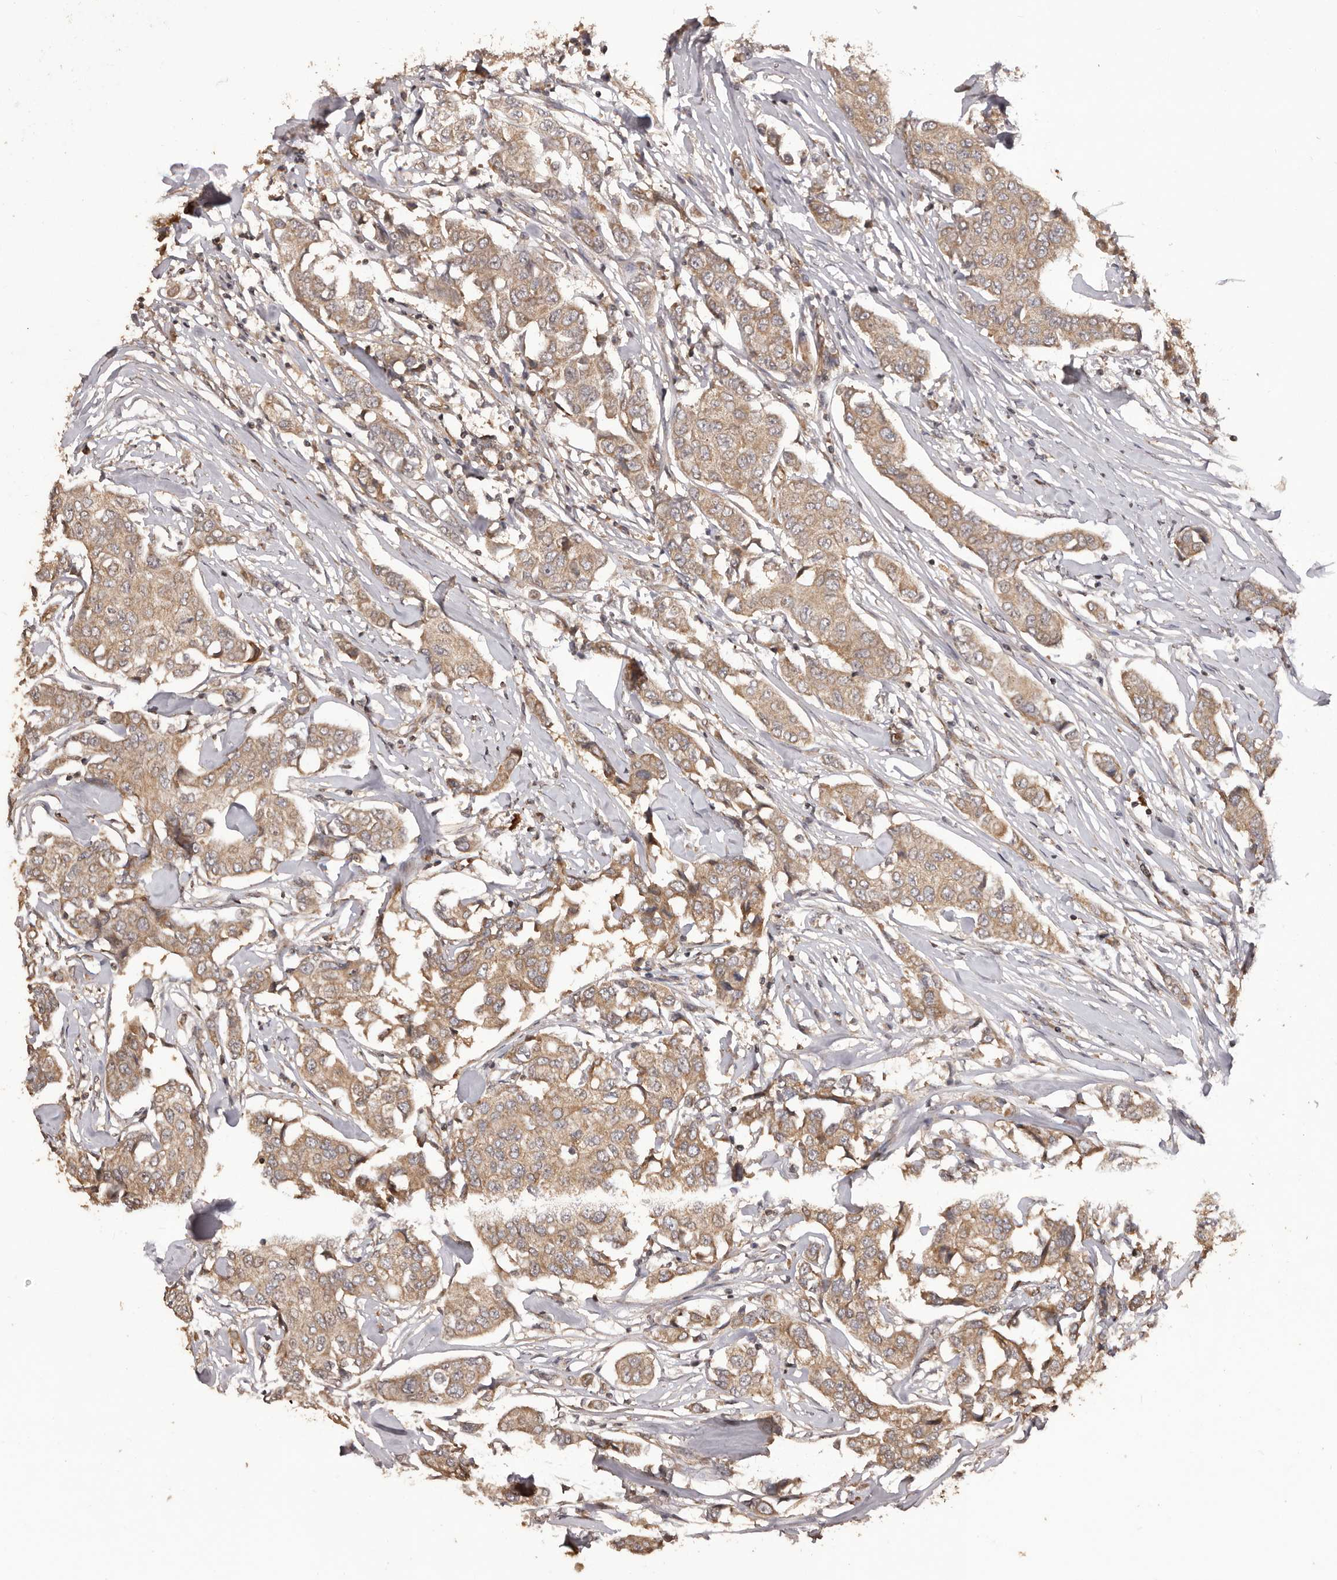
{"staining": {"intensity": "moderate", "quantity": ">75%", "location": "cytoplasmic/membranous"}, "tissue": "breast cancer", "cell_type": "Tumor cells", "image_type": "cancer", "snomed": [{"axis": "morphology", "description": "Duct carcinoma"}, {"axis": "topography", "description": "Breast"}], "caption": "IHC image of neoplastic tissue: human breast cancer stained using IHC displays medium levels of moderate protein expression localized specifically in the cytoplasmic/membranous of tumor cells, appearing as a cytoplasmic/membranous brown color.", "gene": "QRSL1", "patient": {"sex": "female", "age": 80}}